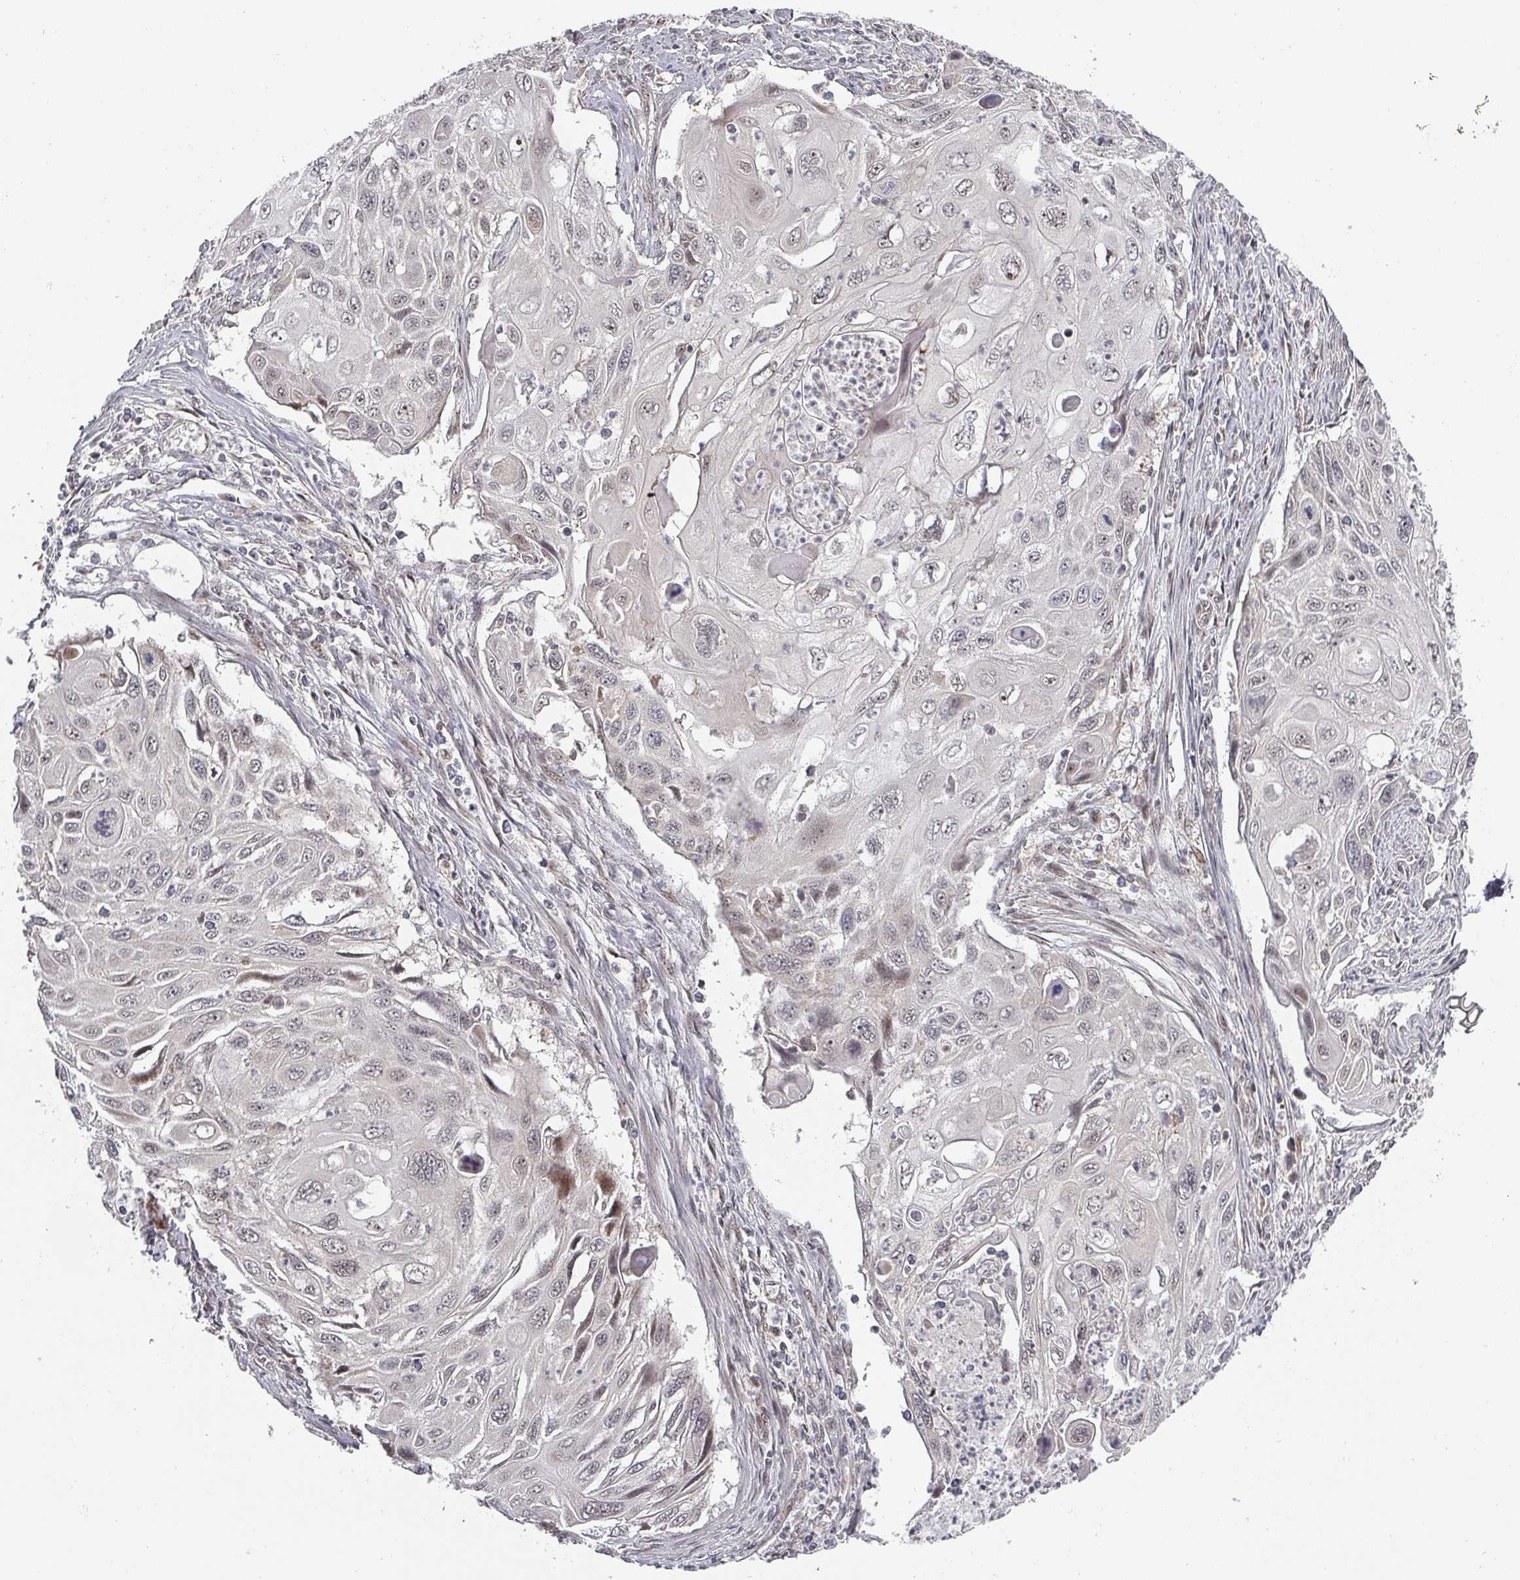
{"staining": {"intensity": "weak", "quantity": "25%-75%", "location": "nuclear"}, "tissue": "cervical cancer", "cell_type": "Tumor cells", "image_type": "cancer", "snomed": [{"axis": "morphology", "description": "Squamous cell carcinoma, NOS"}, {"axis": "topography", "description": "Cervix"}], "caption": "Immunohistochemical staining of human cervical squamous cell carcinoma exhibits low levels of weak nuclear protein positivity in about 25%-75% of tumor cells.", "gene": "KIF1C", "patient": {"sex": "female", "age": 70}}